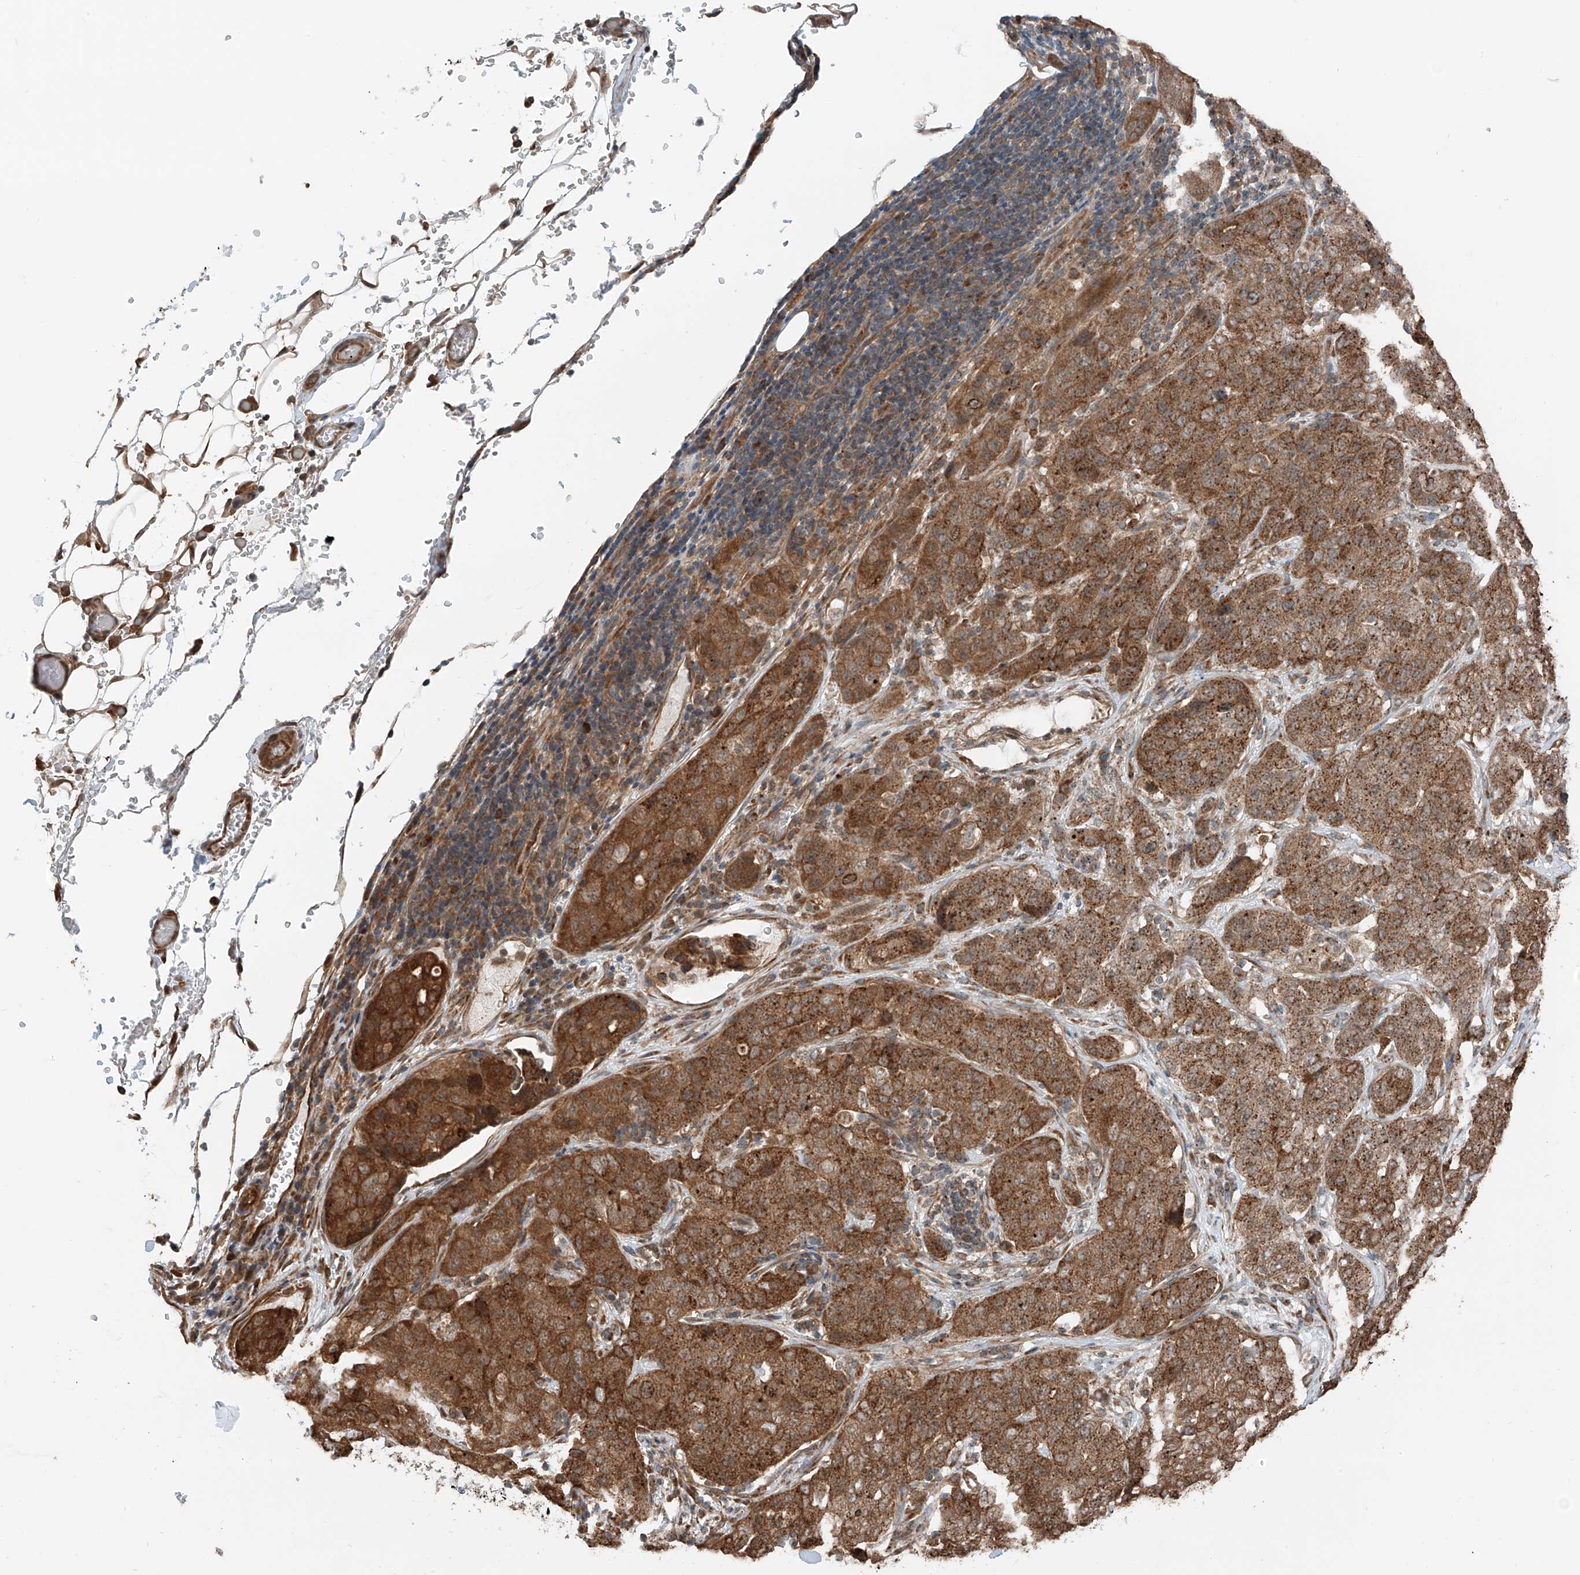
{"staining": {"intensity": "strong", "quantity": ">75%", "location": "cytoplasmic/membranous"}, "tissue": "stomach cancer", "cell_type": "Tumor cells", "image_type": "cancer", "snomed": [{"axis": "morphology", "description": "Normal tissue, NOS"}, {"axis": "morphology", "description": "Adenocarcinoma, NOS"}, {"axis": "topography", "description": "Lymph node"}, {"axis": "topography", "description": "Stomach"}], "caption": "Protein expression by IHC demonstrates strong cytoplasmic/membranous staining in approximately >75% of tumor cells in stomach adenocarcinoma. The staining was performed using DAB (3,3'-diaminobenzidine) to visualize the protein expression in brown, while the nuclei were stained in blue with hematoxylin (Magnification: 20x).", "gene": "CEP162", "patient": {"sex": "male", "age": 48}}